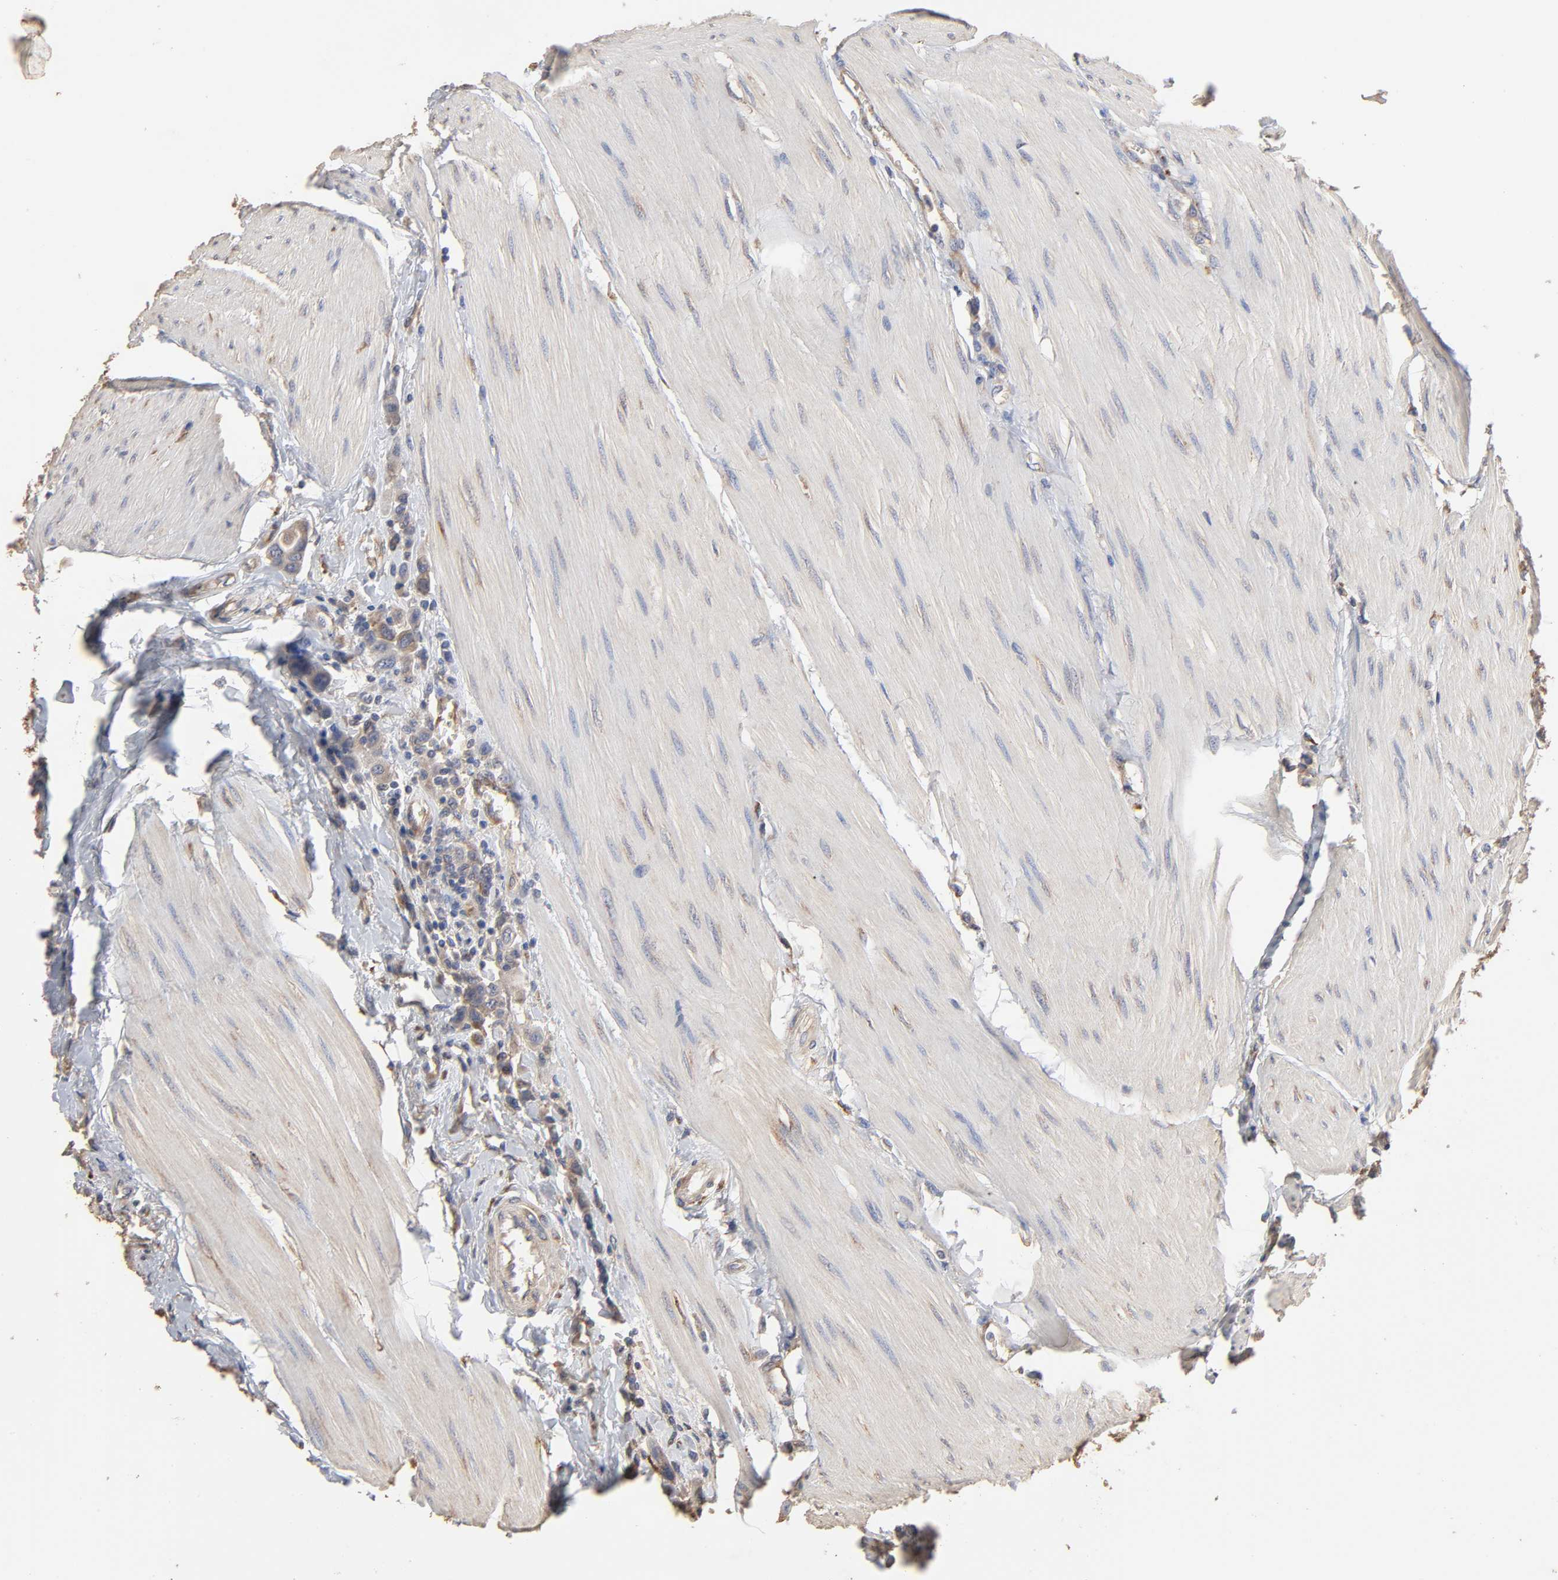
{"staining": {"intensity": "weak", "quantity": ">75%", "location": "cytoplasmic/membranous"}, "tissue": "urothelial cancer", "cell_type": "Tumor cells", "image_type": "cancer", "snomed": [{"axis": "morphology", "description": "Urothelial carcinoma, High grade"}, {"axis": "topography", "description": "Urinary bladder"}], "caption": "The immunohistochemical stain highlights weak cytoplasmic/membranous positivity in tumor cells of urothelial cancer tissue.", "gene": "EIF4G2", "patient": {"sex": "male", "age": 50}}